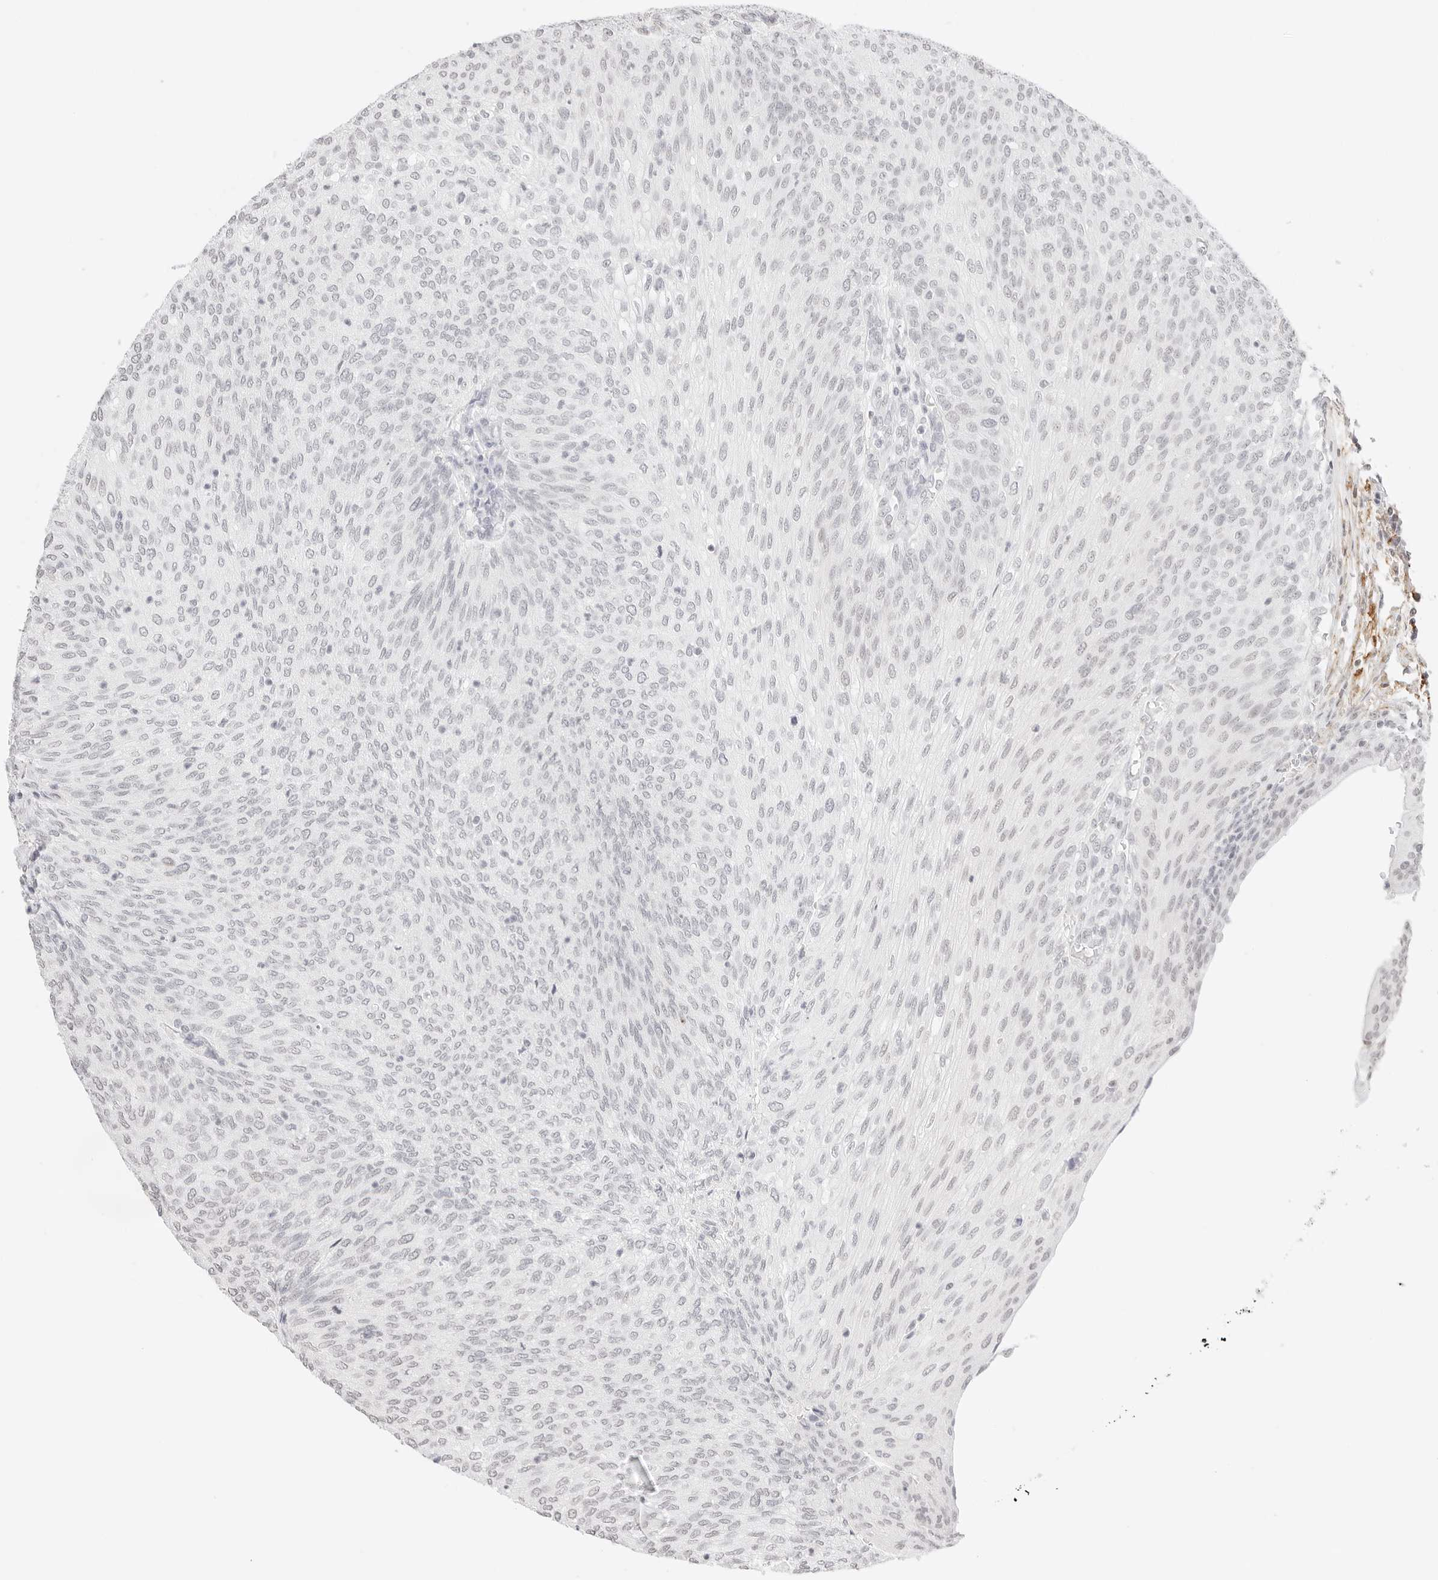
{"staining": {"intensity": "negative", "quantity": "none", "location": "none"}, "tissue": "urothelial cancer", "cell_type": "Tumor cells", "image_type": "cancer", "snomed": [{"axis": "morphology", "description": "Urothelial carcinoma, Low grade"}, {"axis": "topography", "description": "Urinary bladder"}], "caption": "Protein analysis of urothelial cancer displays no significant positivity in tumor cells.", "gene": "FBLN5", "patient": {"sex": "female", "age": 79}}